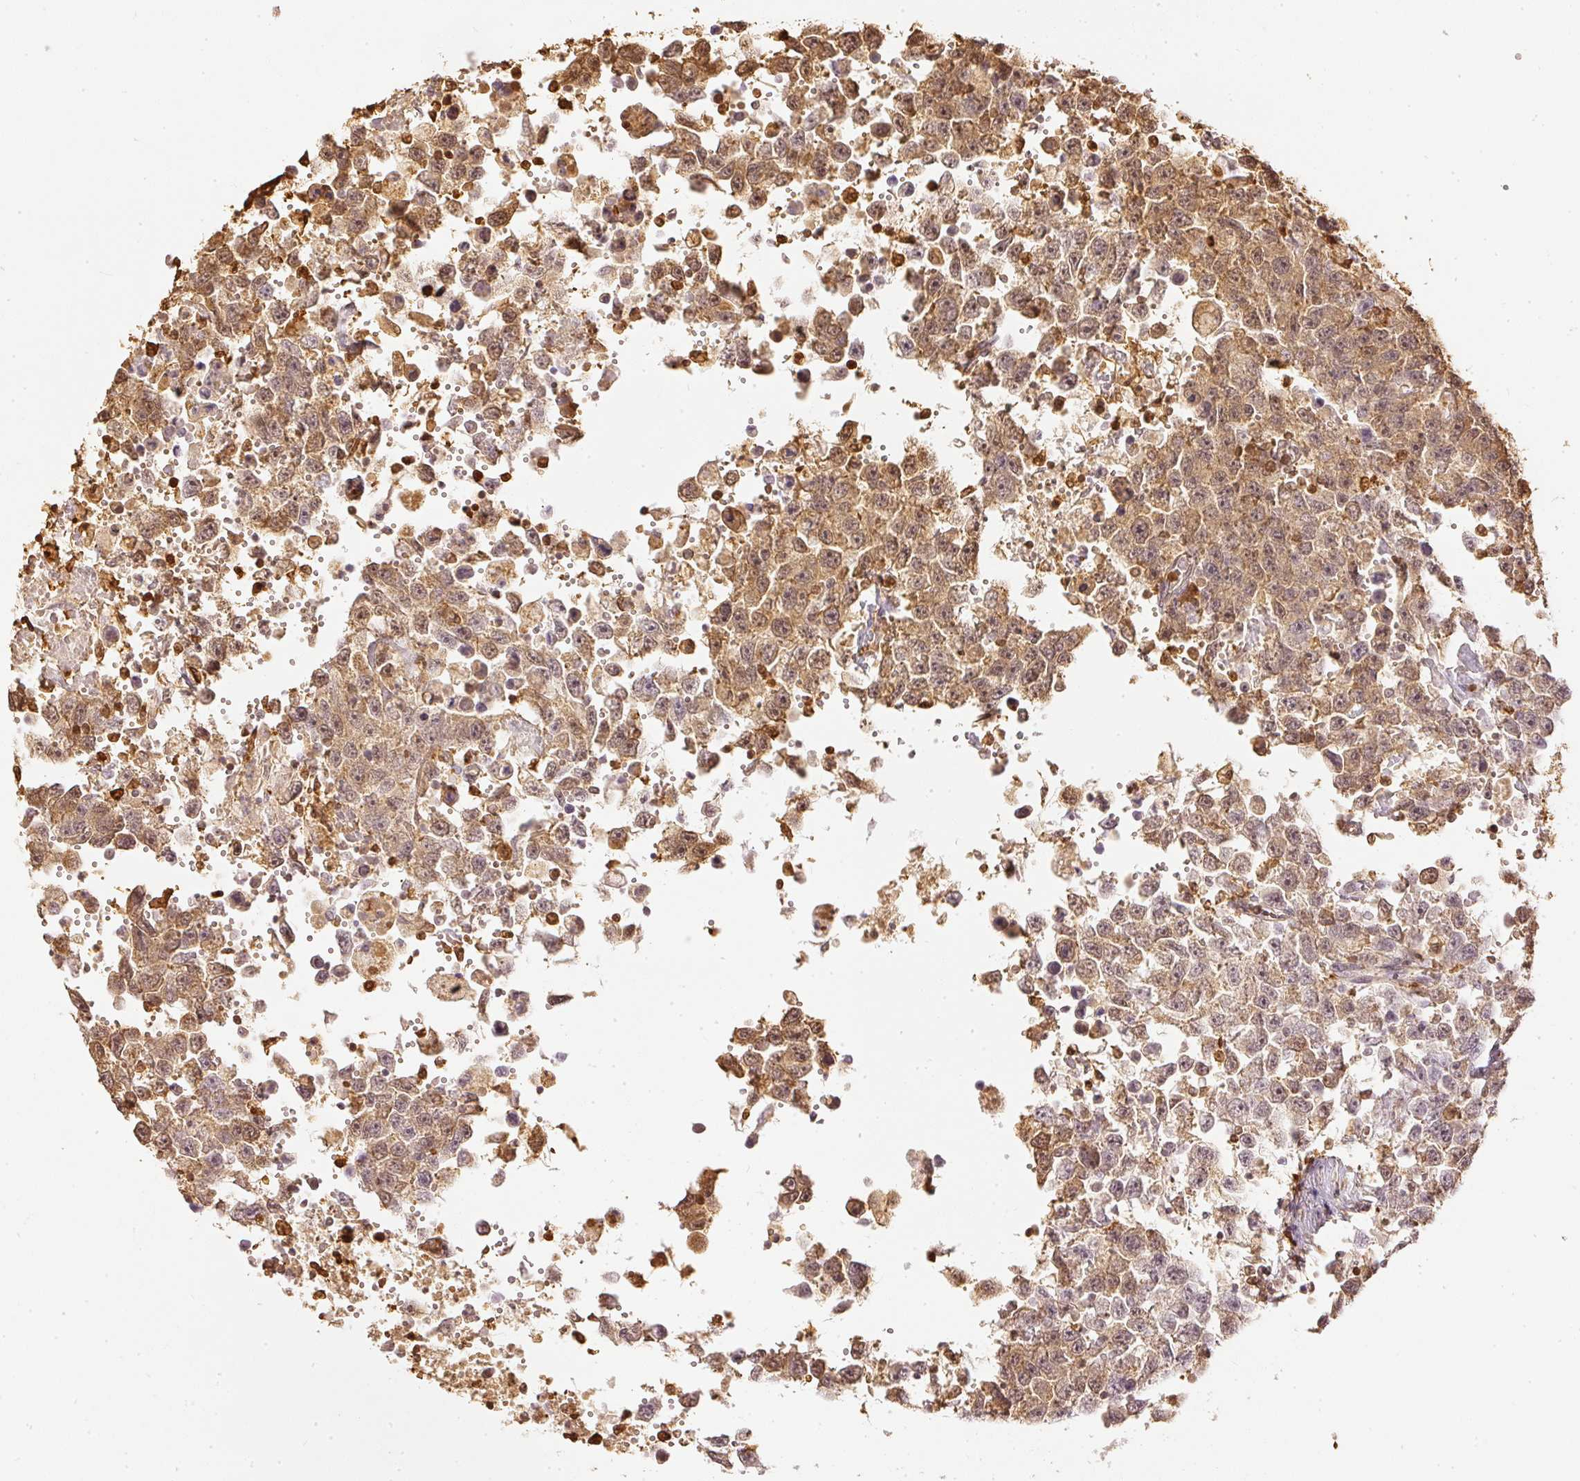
{"staining": {"intensity": "moderate", "quantity": ">75%", "location": "cytoplasmic/membranous"}, "tissue": "testis cancer", "cell_type": "Tumor cells", "image_type": "cancer", "snomed": [{"axis": "morphology", "description": "Carcinoma, Embryonal, NOS"}, {"axis": "topography", "description": "Testis"}], "caption": "This image shows IHC staining of testis cancer (embryonal carcinoma), with medium moderate cytoplasmic/membranous positivity in about >75% of tumor cells.", "gene": "PFN1", "patient": {"sex": "male", "age": 83}}